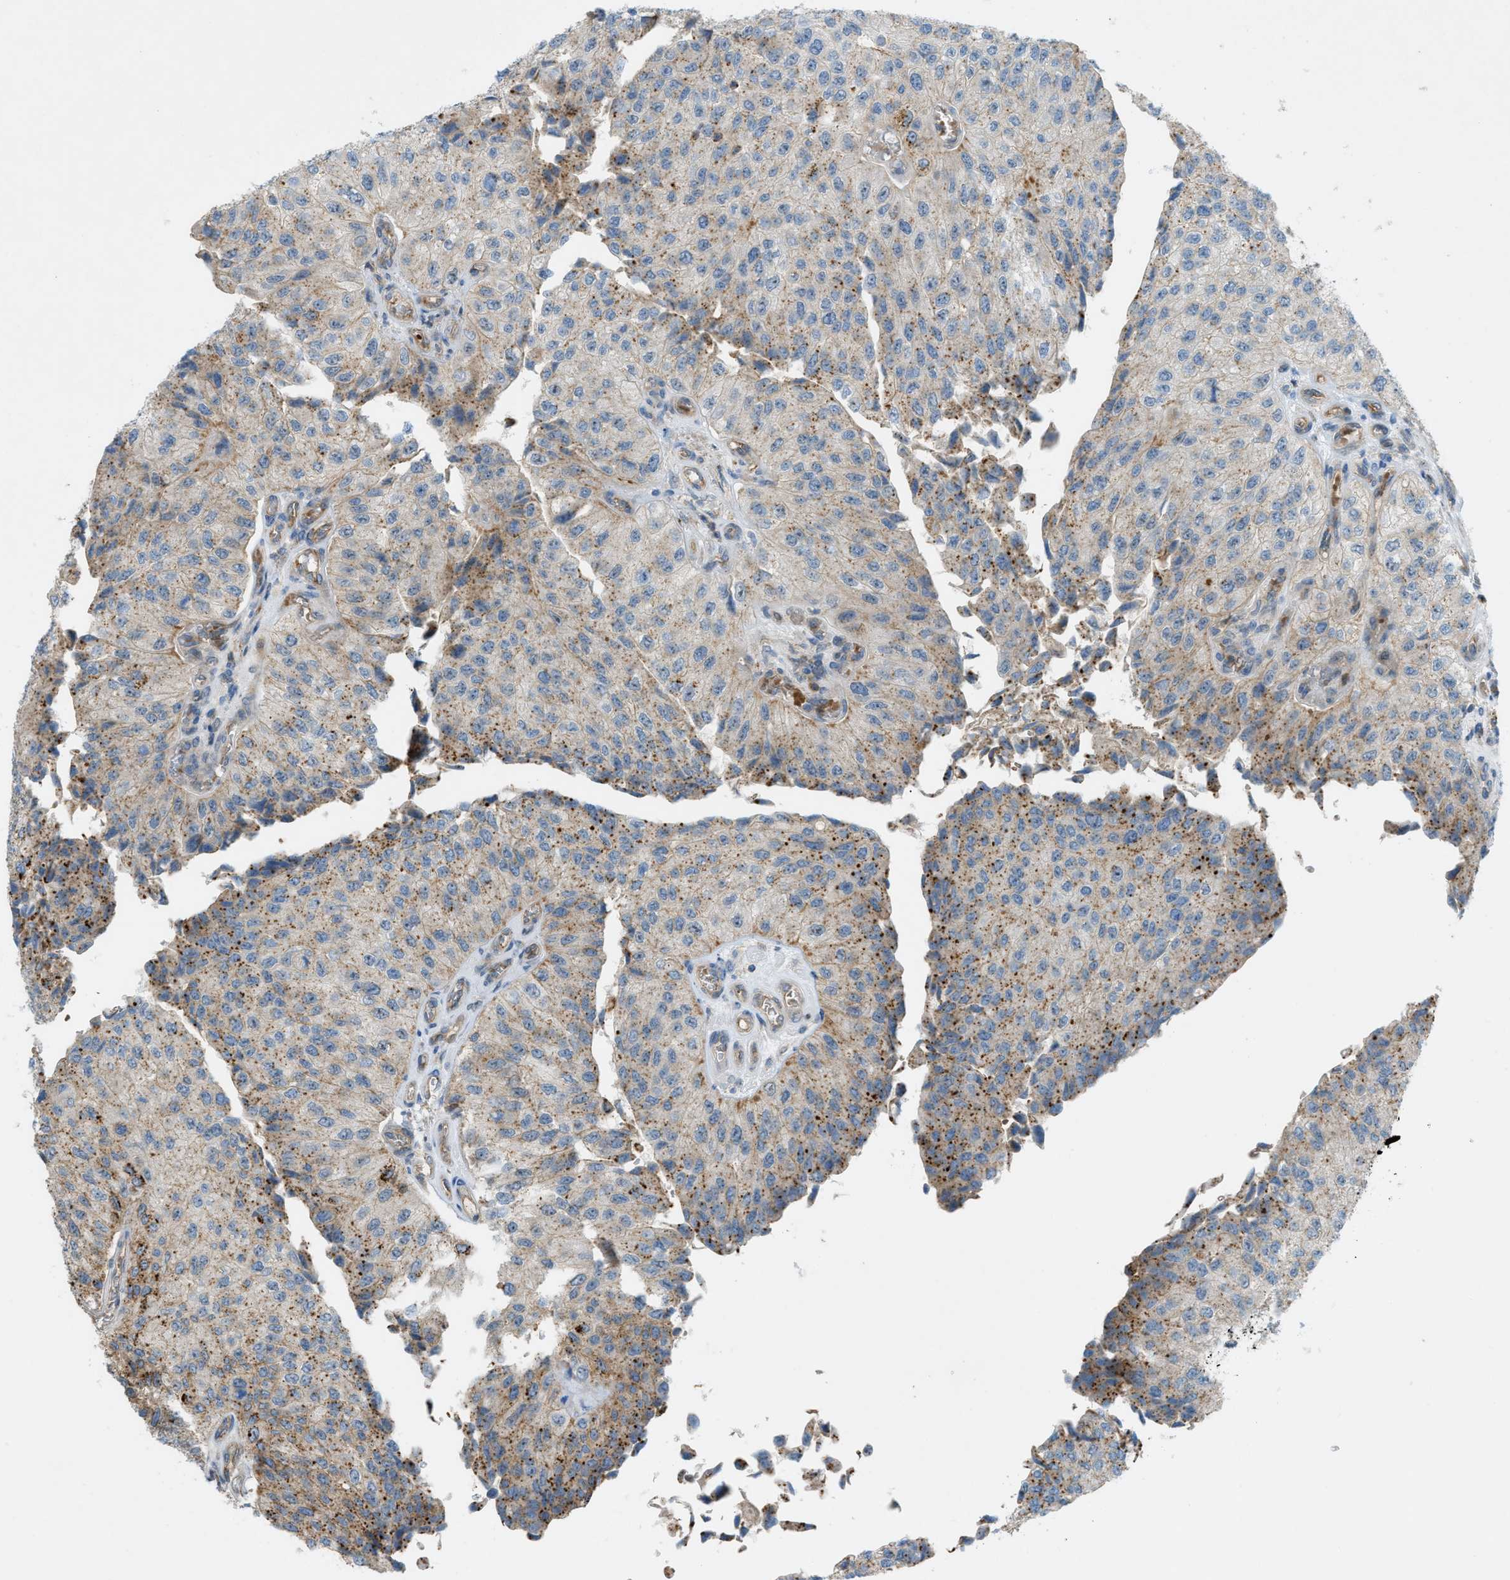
{"staining": {"intensity": "moderate", "quantity": "25%-75%", "location": "cytoplasmic/membranous"}, "tissue": "urothelial cancer", "cell_type": "Tumor cells", "image_type": "cancer", "snomed": [{"axis": "morphology", "description": "Urothelial carcinoma, High grade"}, {"axis": "topography", "description": "Kidney"}, {"axis": "topography", "description": "Urinary bladder"}], "caption": "Brown immunohistochemical staining in human high-grade urothelial carcinoma displays moderate cytoplasmic/membranous expression in approximately 25%-75% of tumor cells. The staining is performed using DAB brown chromogen to label protein expression. The nuclei are counter-stained blue using hematoxylin.", "gene": "GRK6", "patient": {"sex": "male", "age": 77}}